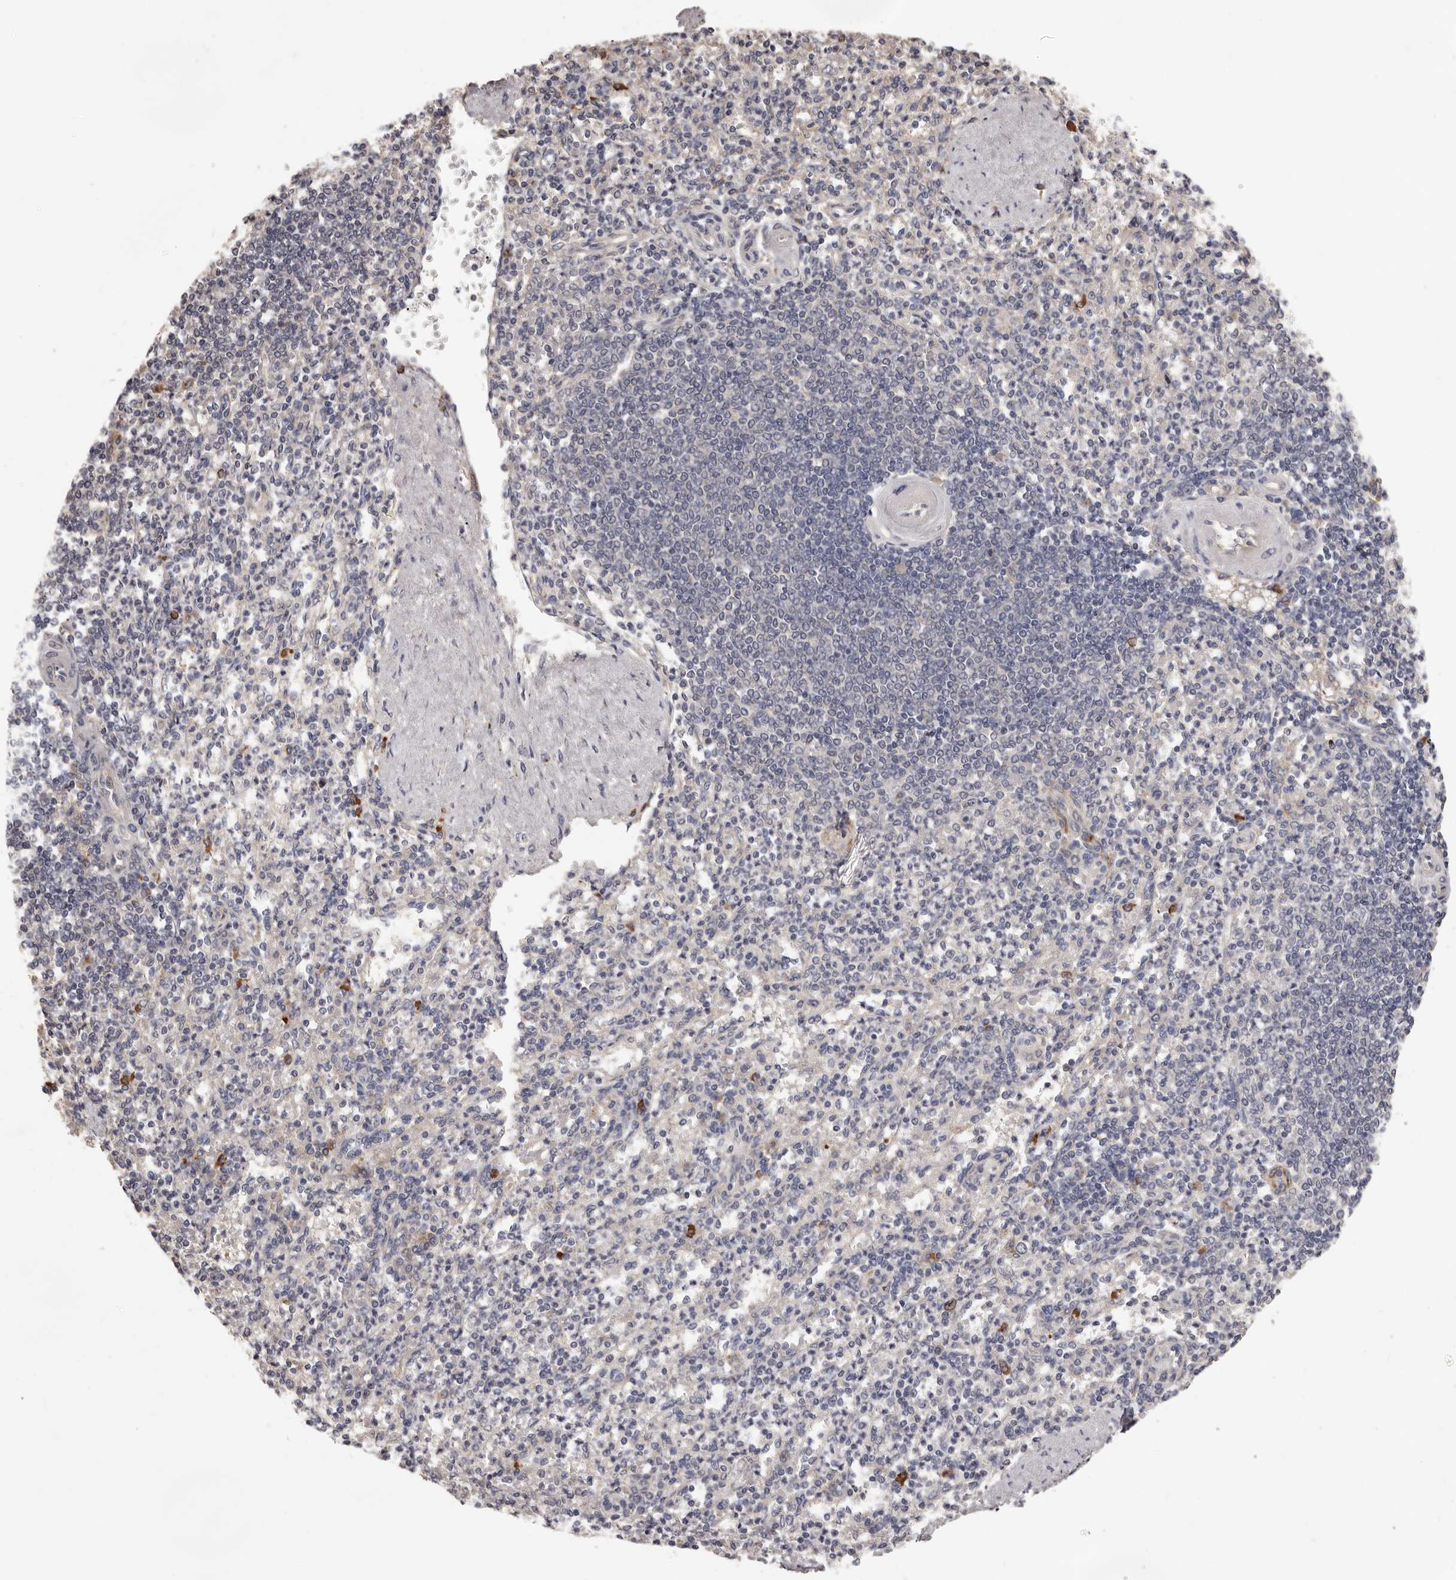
{"staining": {"intensity": "negative", "quantity": "none", "location": "none"}, "tissue": "spleen", "cell_type": "Cells in red pulp", "image_type": "normal", "snomed": [{"axis": "morphology", "description": "Normal tissue, NOS"}, {"axis": "topography", "description": "Spleen"}], "caption": "Image shows no protein staining in cells in red pulp of benign spleen.", "gene": "ETNK1", "patient": {"sex": "female", "age": 74}}